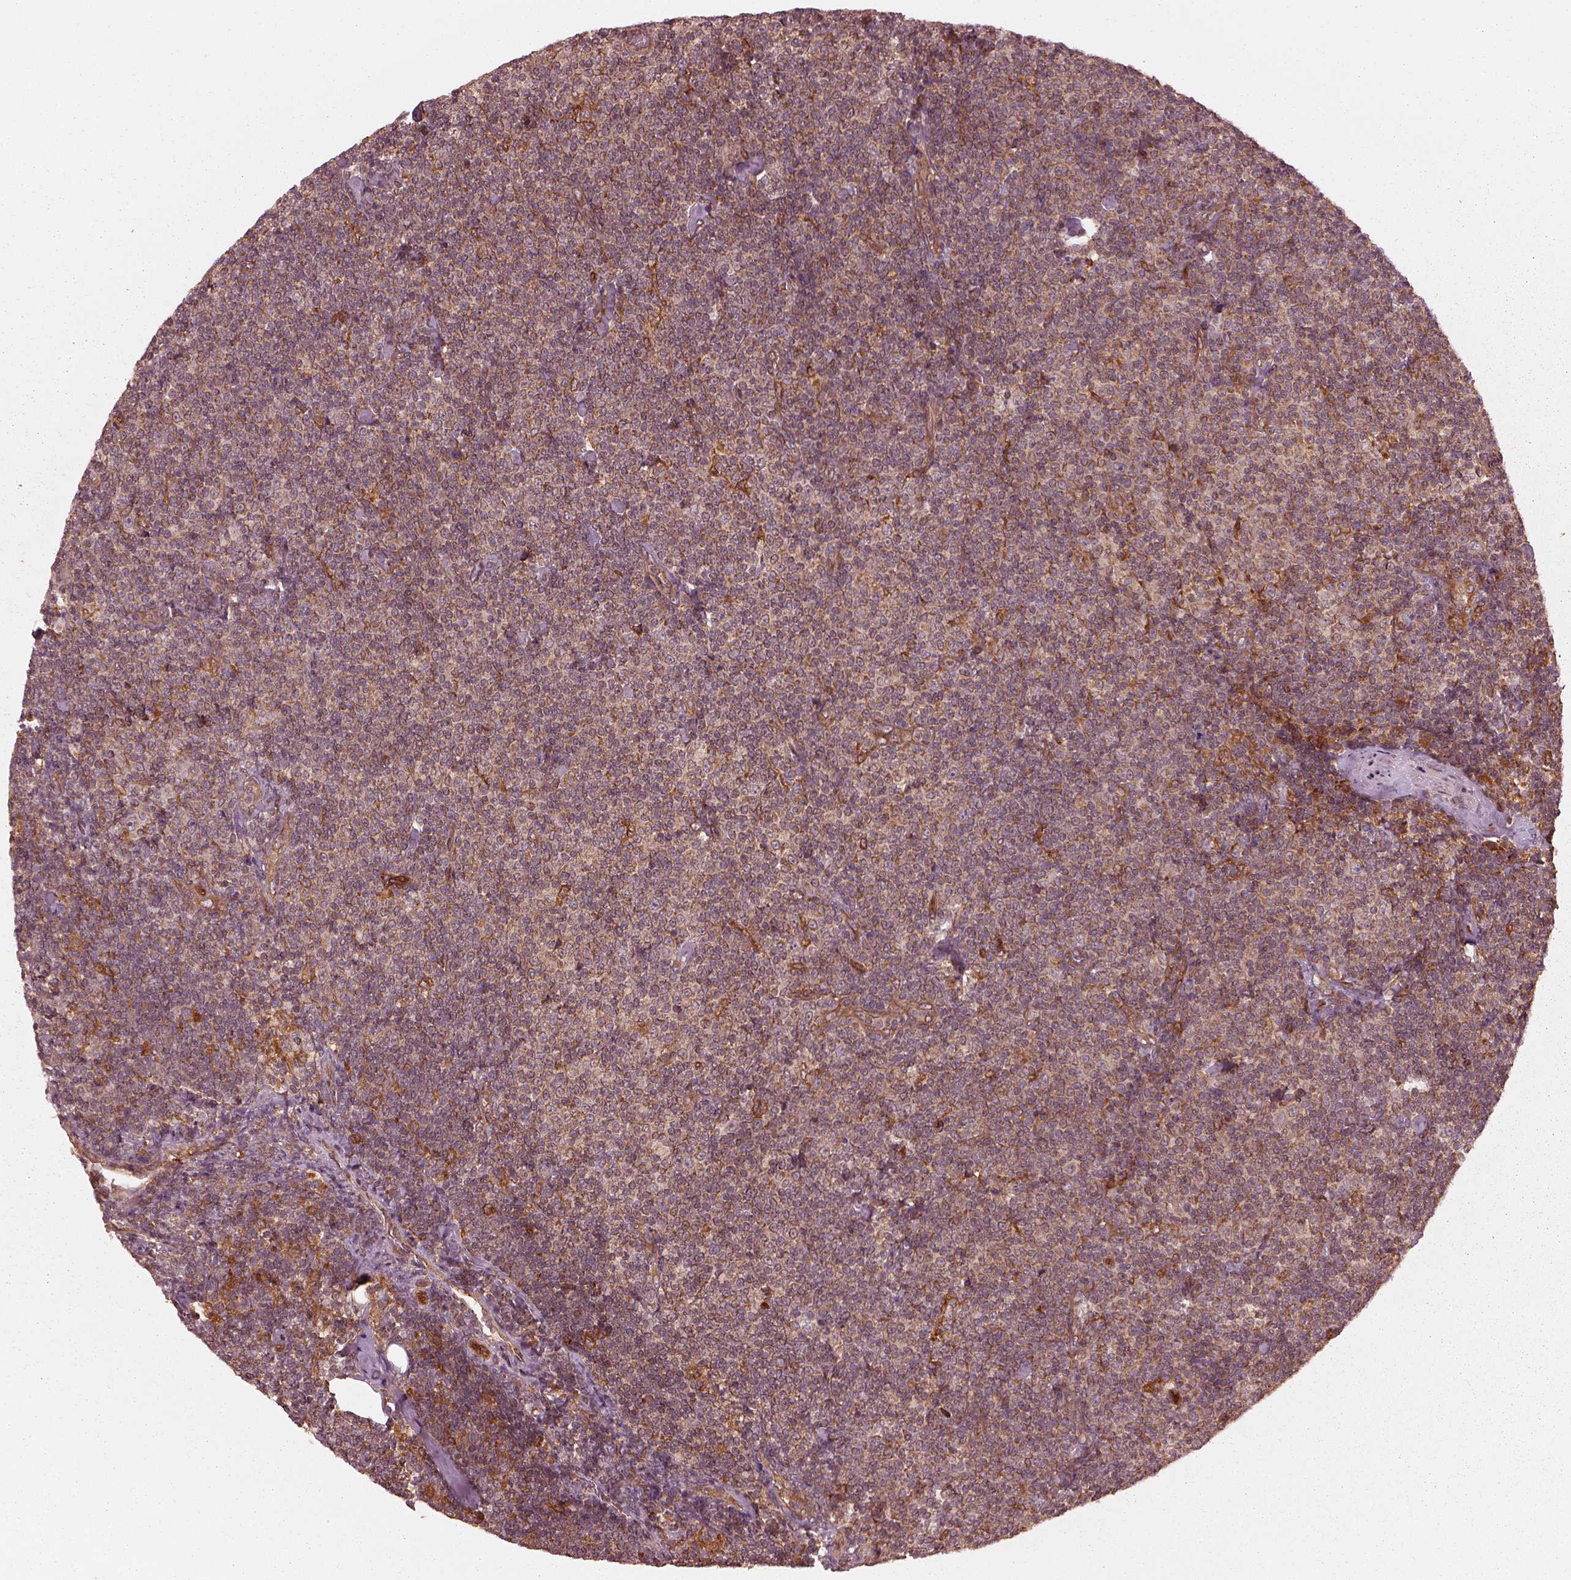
{"staining": {"intensity": "moderate", "quantity": ">75%", "location": "cytoplasmic/membranous"}, "tissue": "lymphoma", "cell_type": "Tumor cells", "image_type": "cancer", "snomed": [{"axis": "morphology", "description": "Malignant lymphoma, non-Hodgkin's type, Low grade"}, {"axis": "topography", "description": "Lymph node"}], "caption": "This photomicrograph demonstrates immunohistochemistry (IHC) staining of human low-grade malignant lymphoma, non-Hodgkin's type, with medium moderate cytoplasmic/membranous expression in approximately >75% of tumor cells.", "gene": "AGPAT1", "patient": {"sex": "male", "age": 81}}